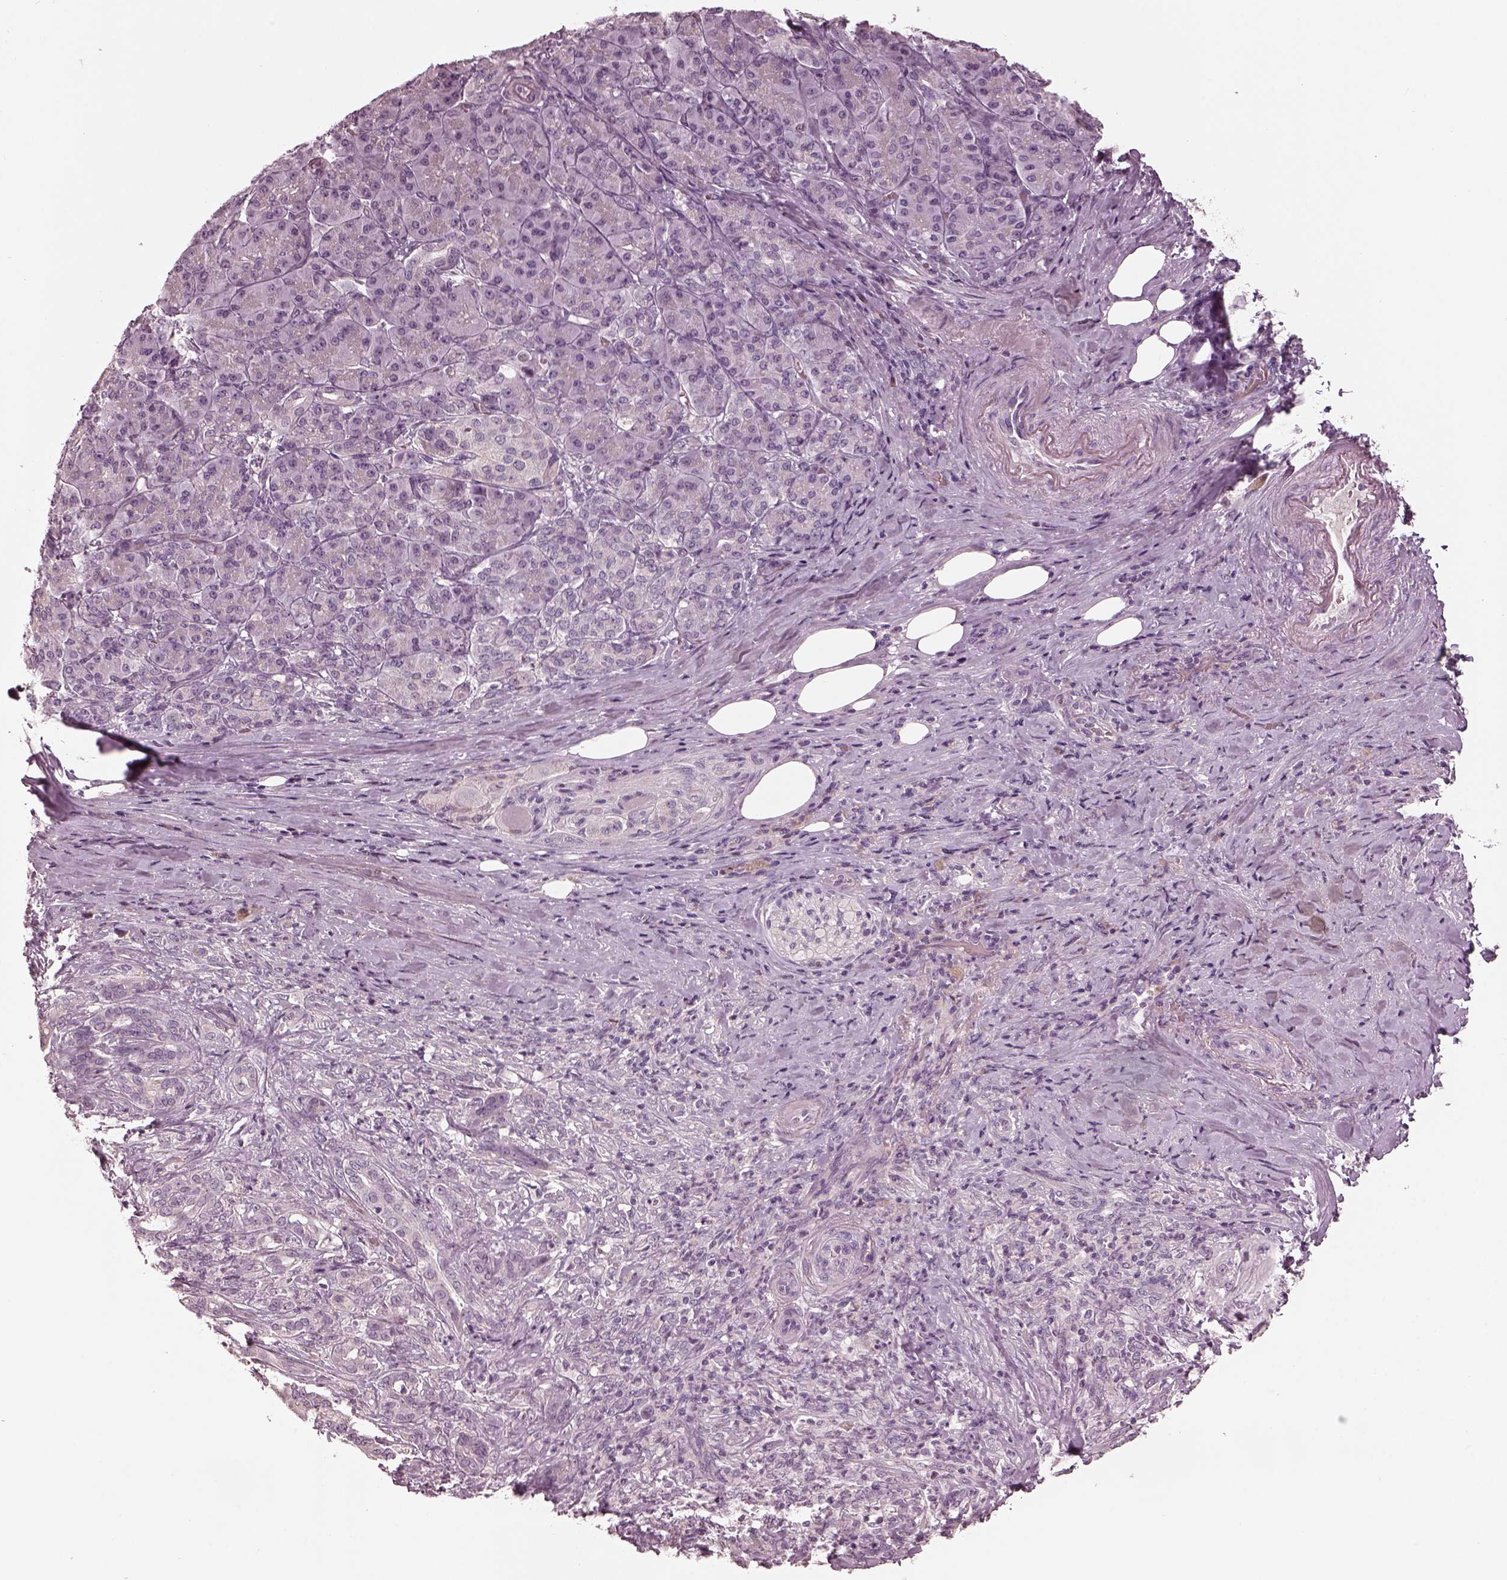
{"staining": {"intensity": "negative", "quantity": "none", "location": "none"}, "tissue": "pancreatic cancer", "cell_type": "Tumor cells", "image_type": "cancer", "snomed": [{"axis": "morphology", "description": "Normal tissue, NOS"}, {"axis": "morphology", "description": "Inflammation, NOS"}, {"axis": "morphology", "description": "Adenocarcinoma, NOS"}, {"axis": "topography", "description": "Pancreas"}], "caption": "DAB (3,3'-diaminobenzidine) immunohistochemical staining of human adenocarcinoma (pancreatic) demonstrates no significant positivity in tumor cells.", "gene": "MIA", "patient": {"sex": "male", "age": 57}}